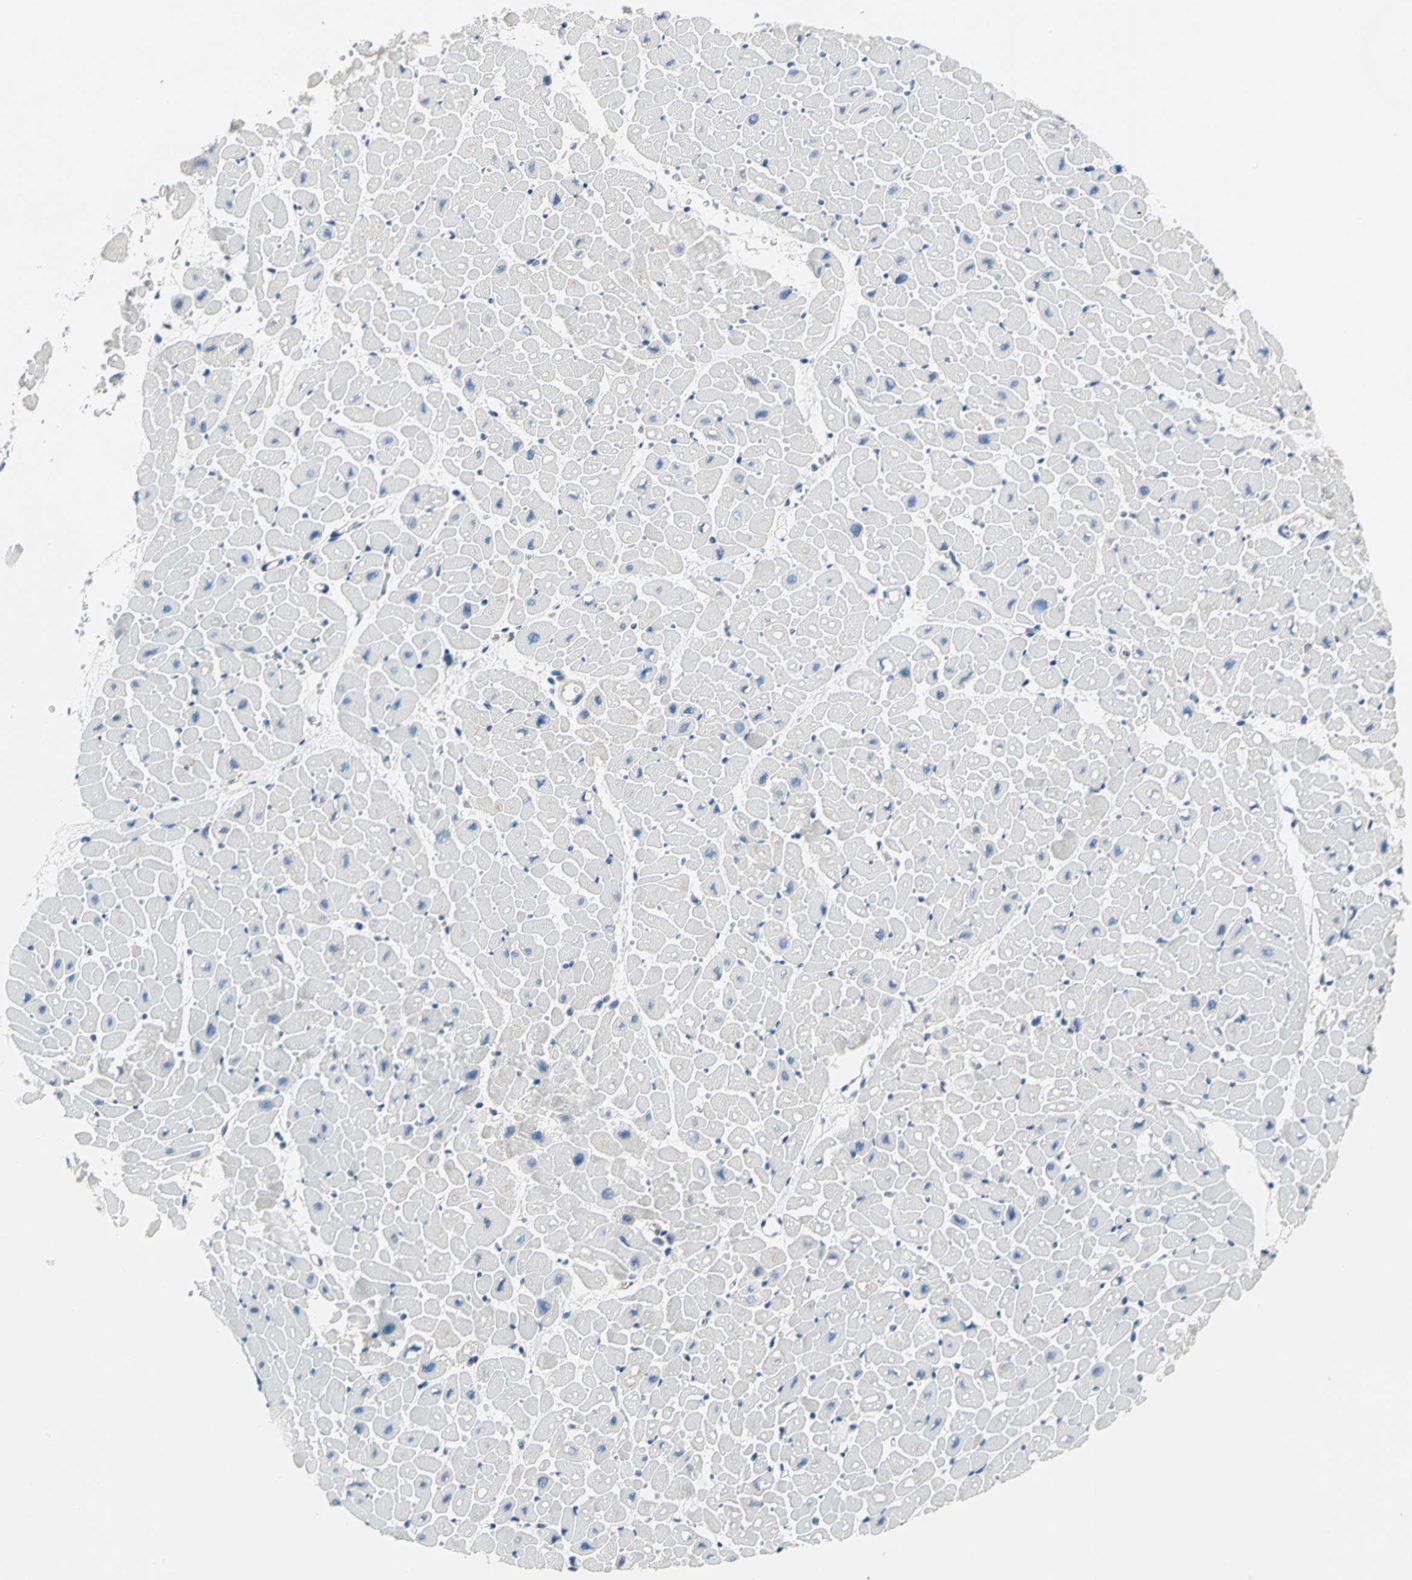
{"staining": {"intensity": "negative", "quantity": "none", "location": "none"}, "tissue": "heart muscle", "cell_type": "Cardiomyocytes", "image_type": "normal", "snomed": [{"axis": "morphology", "description": "Normal tissue, NOS"}, {"axis": "topography", "description": "Heart"}], "caption": "The IHC image has no significant staining in cardiomyocytes of heart muscle. (DAB IHC visualized using brightfield microscopy, high magnification).", "gene": "TRIM25", "patient": {"sex": "male", "age": 45}}